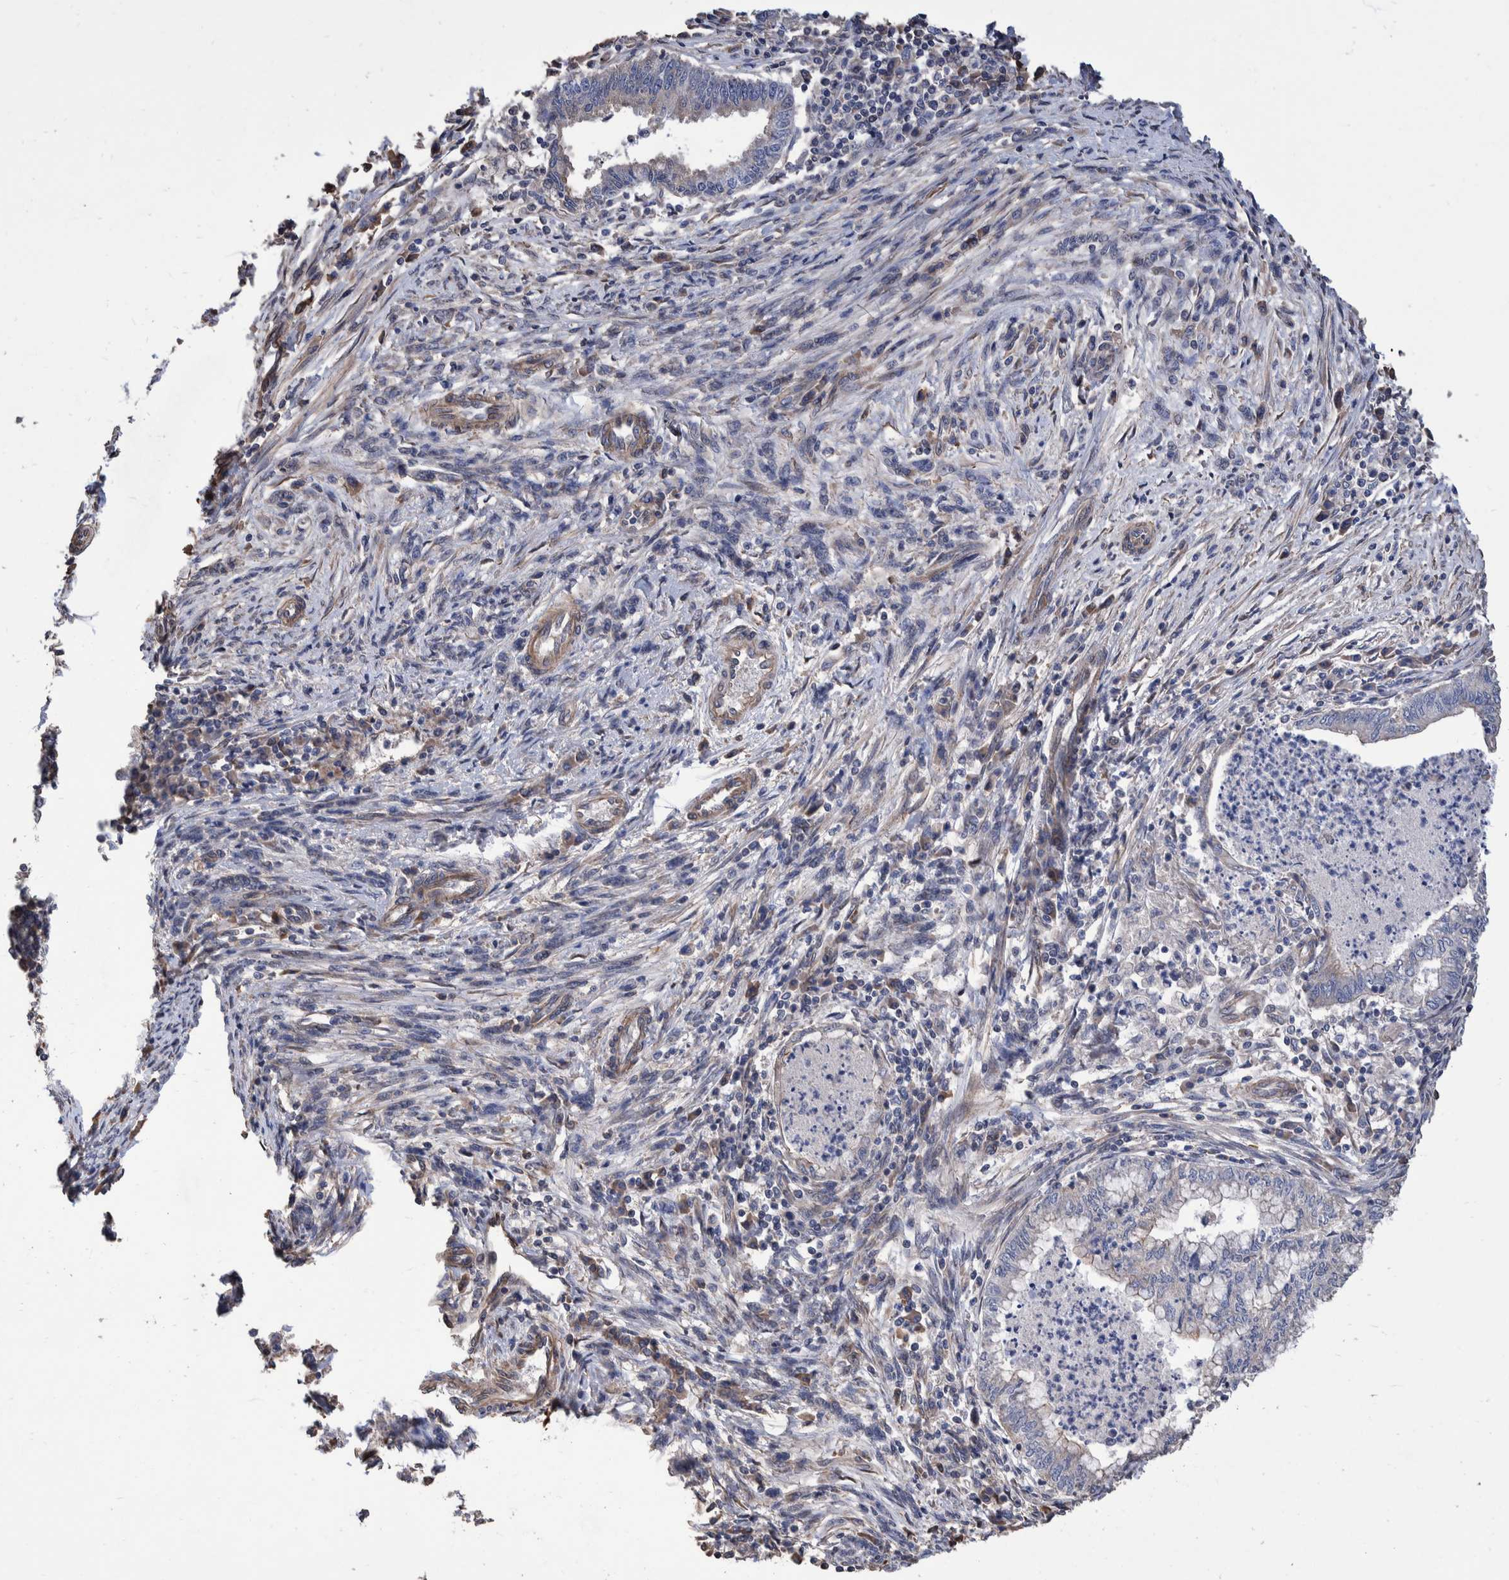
{"staining": {"intensity": "negative", "quantity": "none", "location": "none"}, "tissue": "endometrial cancer", "cell_type": "Tumor cells", "image_type": "cancer", "snomed": [{"axis": "morphology", "description": "Polyp, NOS"}, {"axis": "morphology", "description": "Adenocarcinoma, NOS"}, {"axis": "morphology", "description": "Adenoma, NOS"}, {"axis": "topography", "description": "Endometrium"}], "caption": "Immunohistochemical staining of human endometrial cancer (adenoma) demonstrates no significant staining in tumor cells. (DAB immunohistochemistry visualized using brightfield microscopy, high magnification).", "gene": "SLC45A4", "patient": {"sex": "female", "age": 79}}